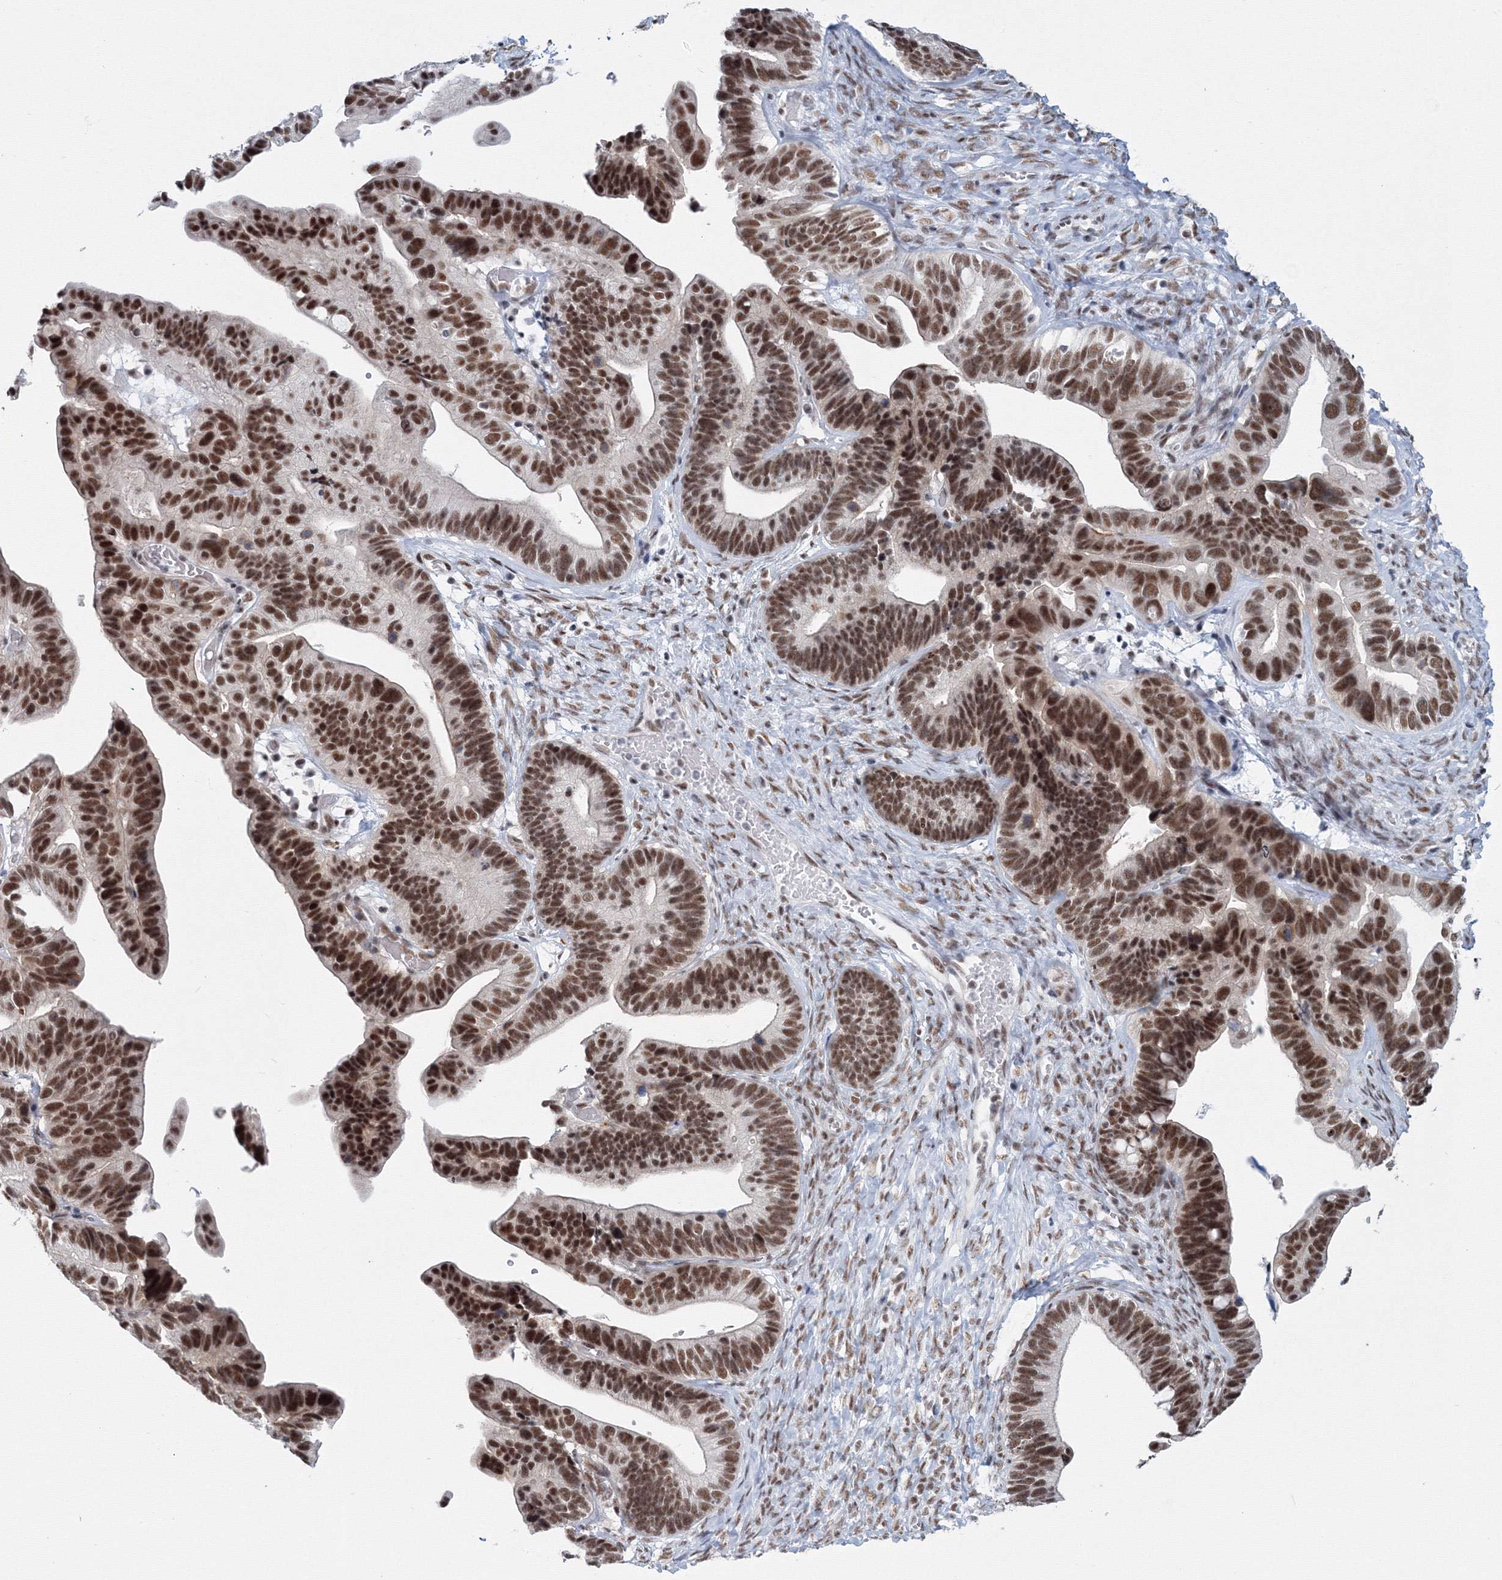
{"staining": {"intensity": "strong", "quantity": ">75%", "location": "nuclear"}, "tissue": "ovarian cancer", "cell_type": "Tumor cells", "image_type": "cancer", "snomed": [{"axis": "morphology", "description": "Cystadenocarcinoma, serous, NOS"}, {"axis": "topography", "description": "Ovary"}], "caption": "This photomicrograph exhibits immunohistochemistry (IHC) staining of human ovarian cancer (serous cystadenocarcinoma), with high strong nuclear staining in approximately >75% of tumor cells.", "gene": "SF3B6", "patient": {"sex": "female", "age": 56}}